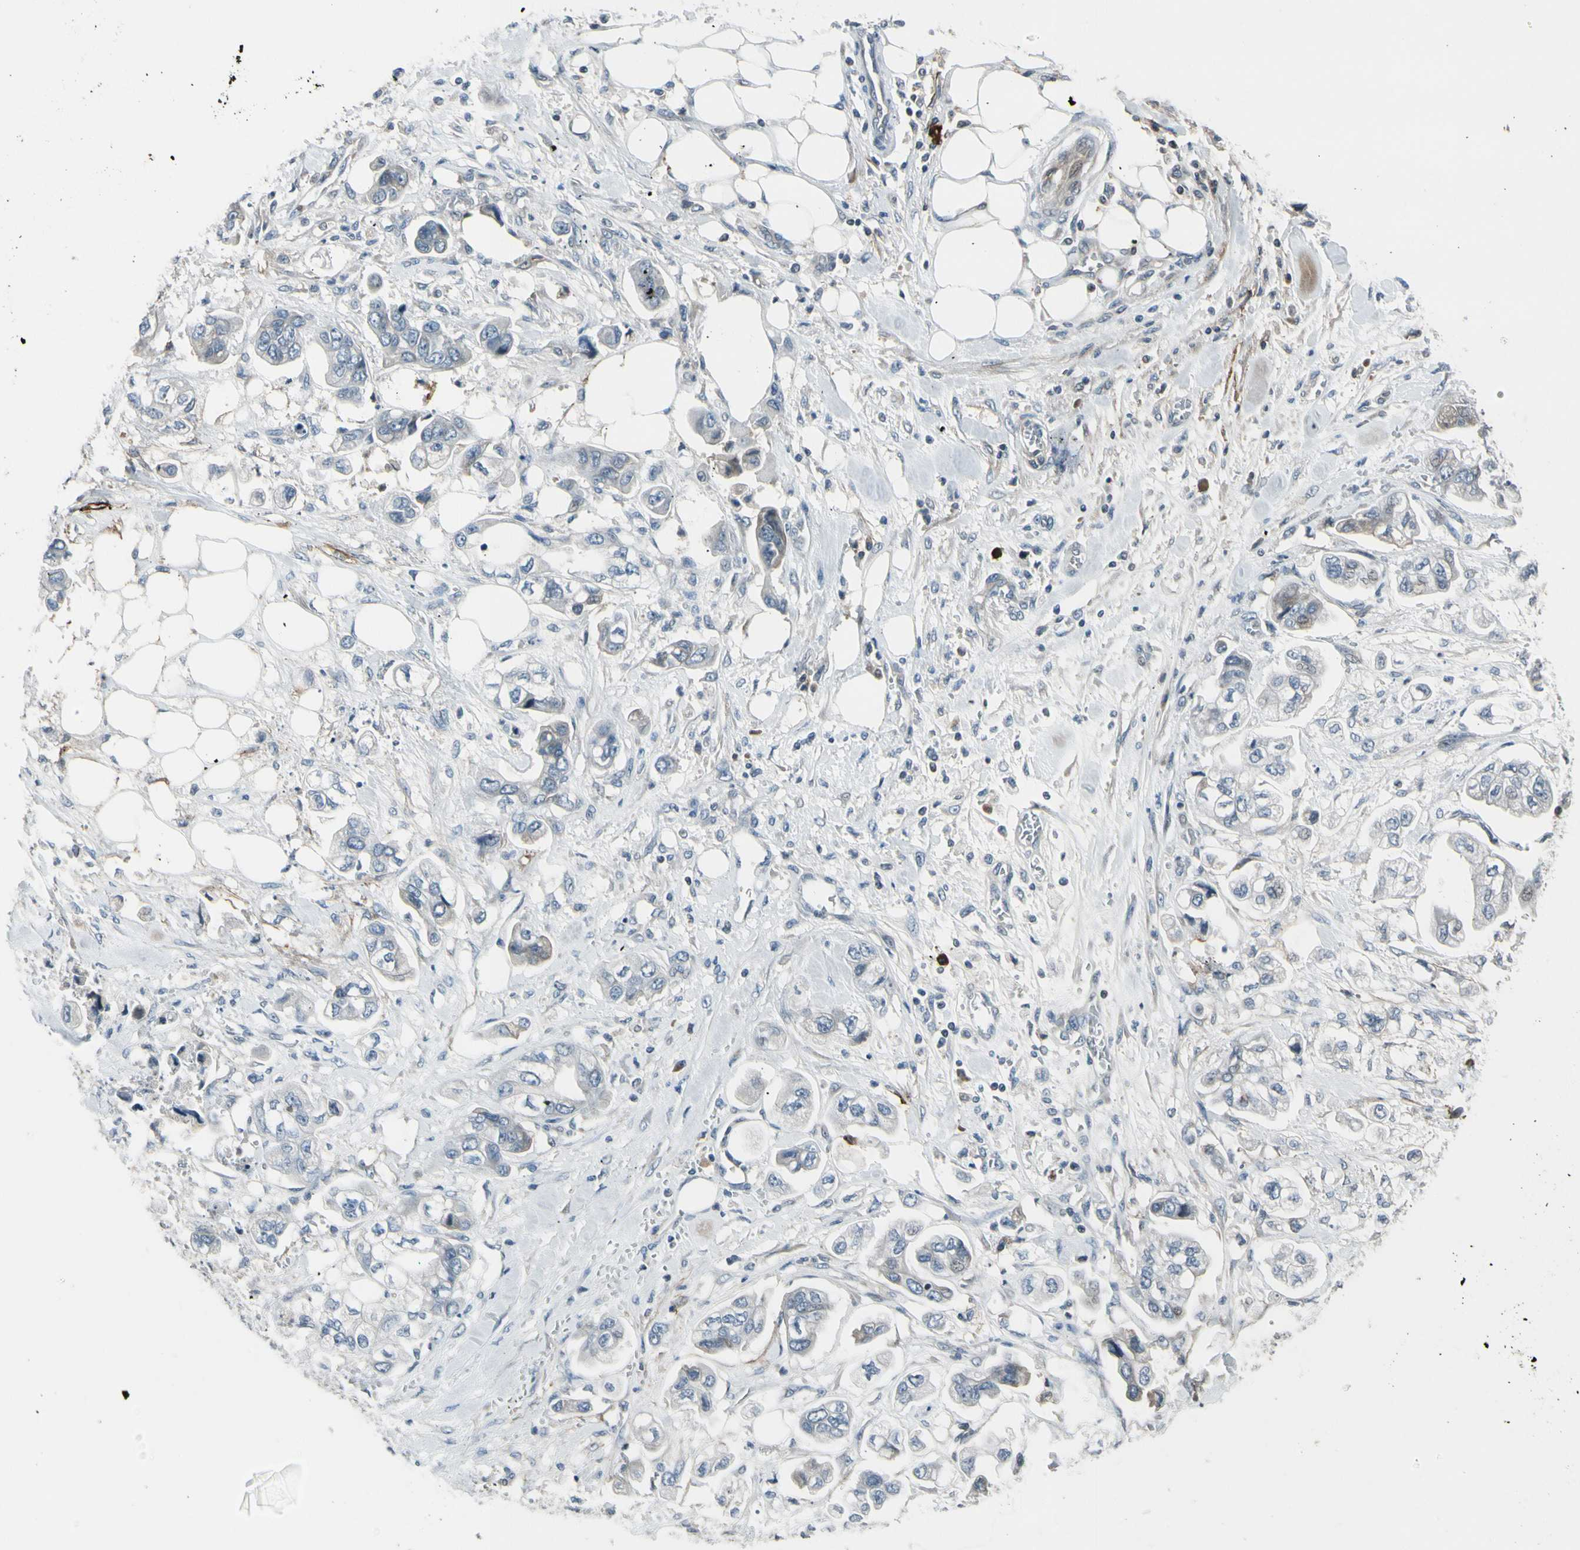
{"staining": {"intensity": "negative", "quantity": "none", "location": "none"}, "tissue": "stomach cancer", "cell_type": "Tumor cells", "image_type": "cancer", "snomed": [{"axis": "morphology", "description": "Adenocarcinoma, NOS"}, {"axis": "topography", "description": "Stomach"}], "caption": "There is no significant expression in tumor cells of stomach cancer.", "gene": "PDPN", "patient": {"sex": "male", "age": 62}}